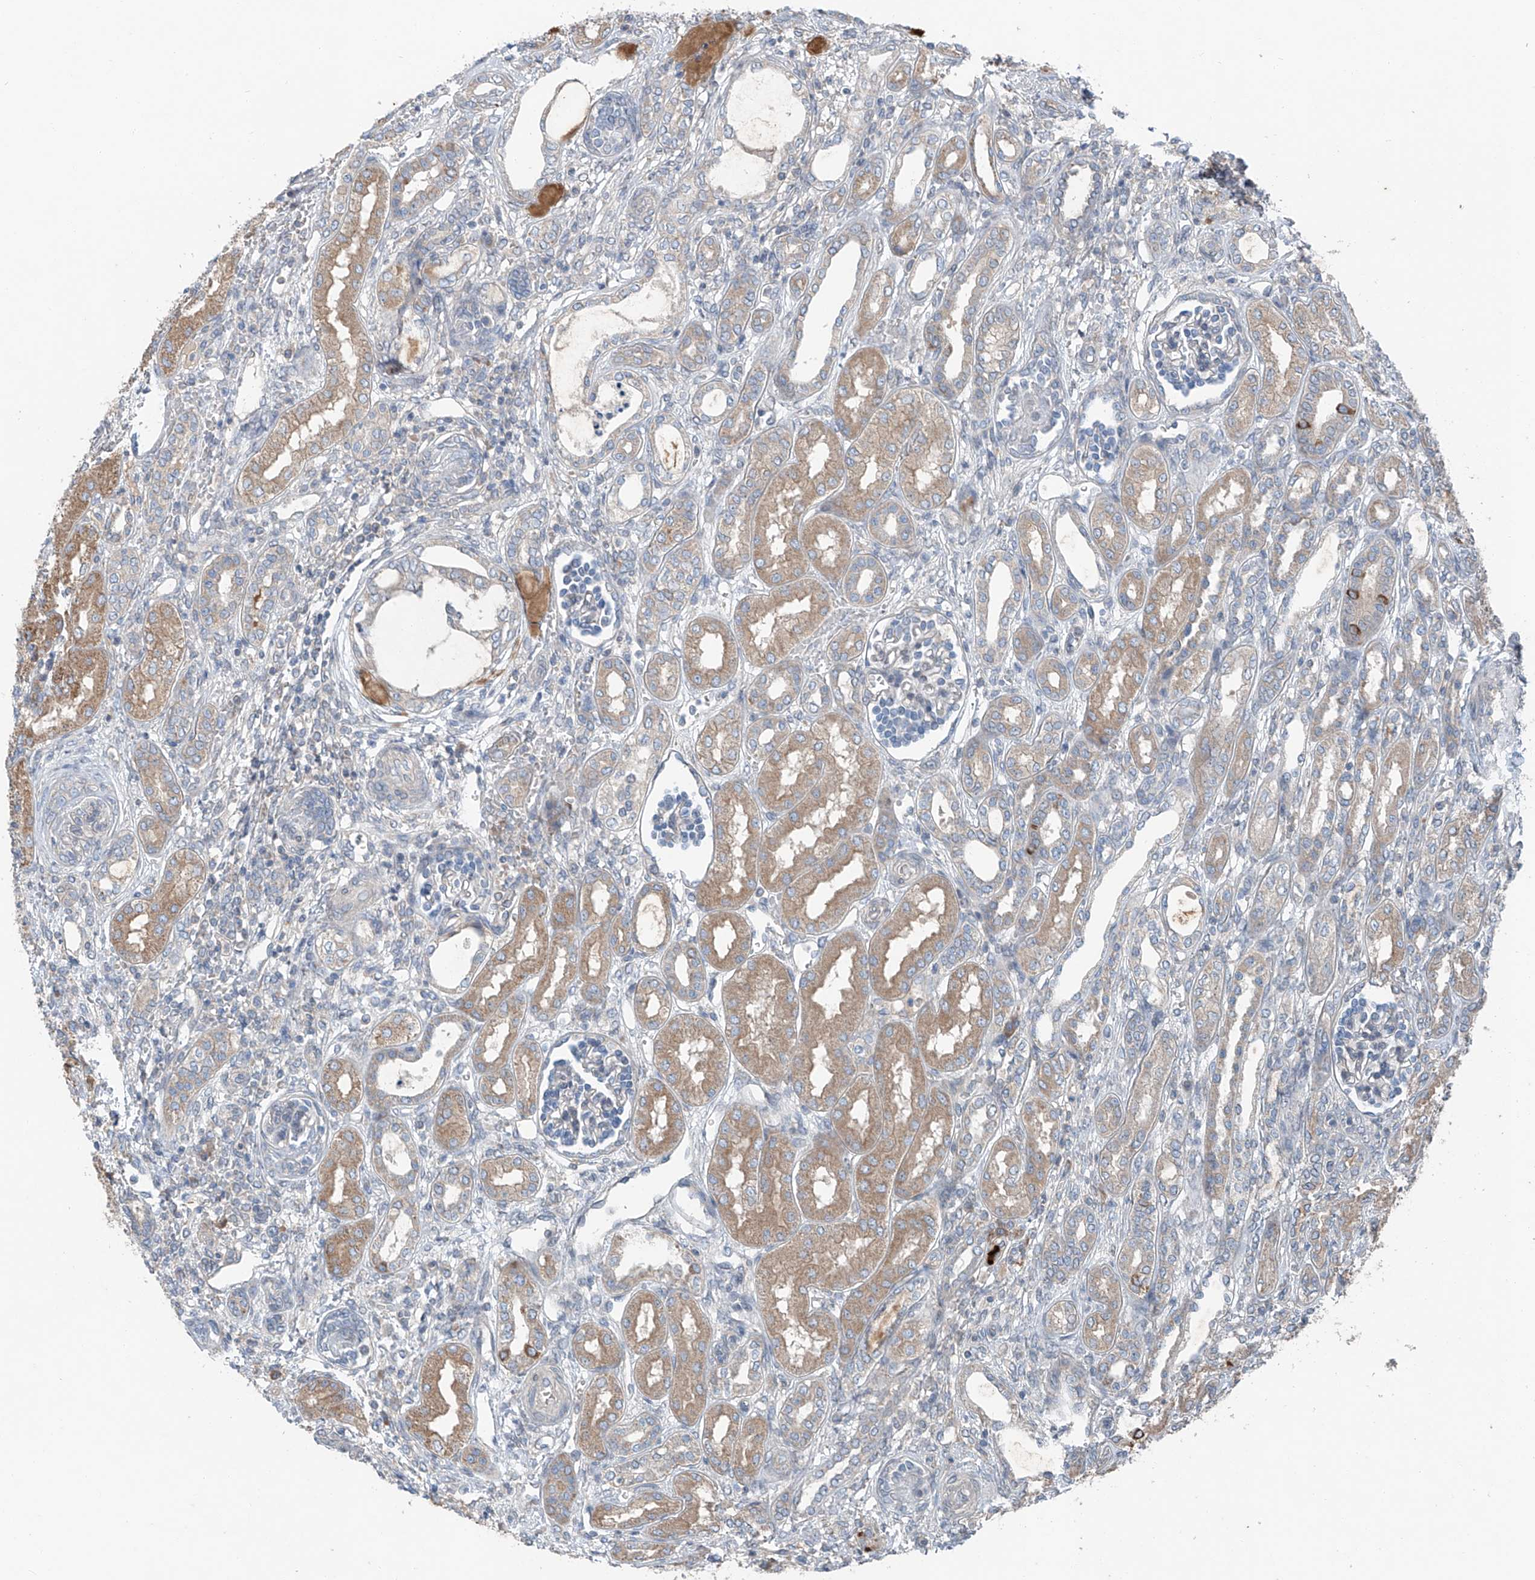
{"staining": {"intensity": "negative", "quantity": "none", "location": "none"}, "tissue": "kidney", "cell_type": "Cells in glomeruli", "image_type": "normal", "snomed": [{"axis": "morphology", "description": "Normal tissue, NOS"}, {"axis": "morphology", "description": "Neoplasm, malignant, NOS"}, {"axis": "topography", "description": "Kidney"}], "caption": "Immunohistochemistry image of benign kidney: kidney stained with DAB (3,3'-diaminobenzidine) demonstrates no significant protein staining in cells in glomeruli. (IHC, brightfield microscopy, high magnification).", "gene": "FOXRED2", "patient": {"sex": "female", "age": 1}}